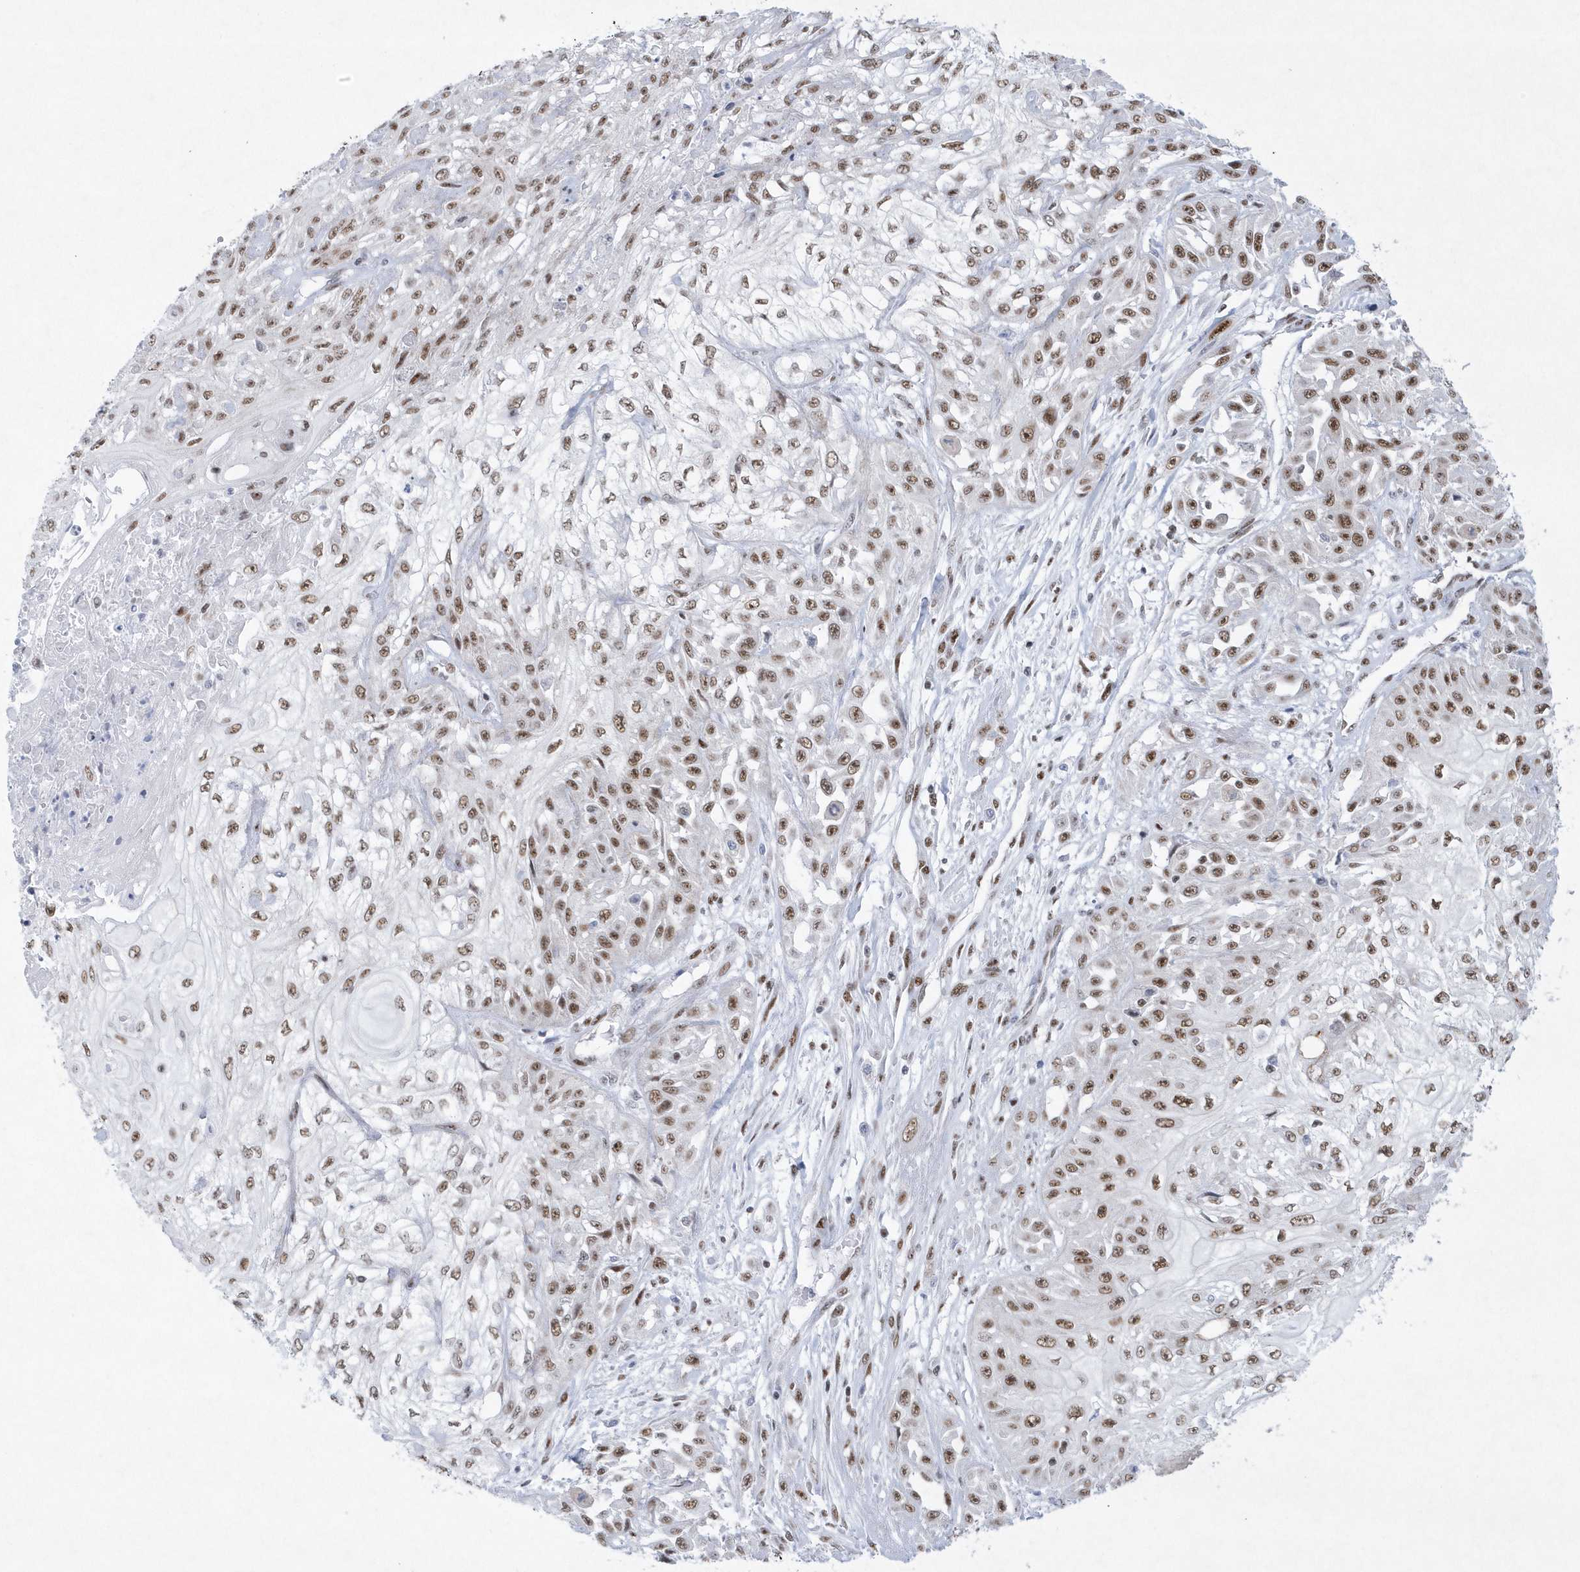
{"staining": {"intensity": "moderate", "quantity": ">75%", "location": "nuclear"}, "tissue": "skin cancer", "cell_type": "Tumor cells", "image_type": "cancer", "snomed": [{"axis": "morphology", "description": "Squamous cell carcinoma, NOS"}, {"axis": "morphology", "description": "Squamous cell carcinoma, metastatic, NOS"}, {"axis": "topography", "description": "Skin"}, {"axis": "topography", "description": "Lymph node"}], "caption": "Immunohistochemistry (DAB (3,3'-diaminobenzidine)) staining of human skin cancer (squamous cell carcinoma) shows moderate nuclear protein positivity in about >75% of tumor cells.", "gene": "DCLRE1A", "patient": {"sex": "male", "age": 75}}